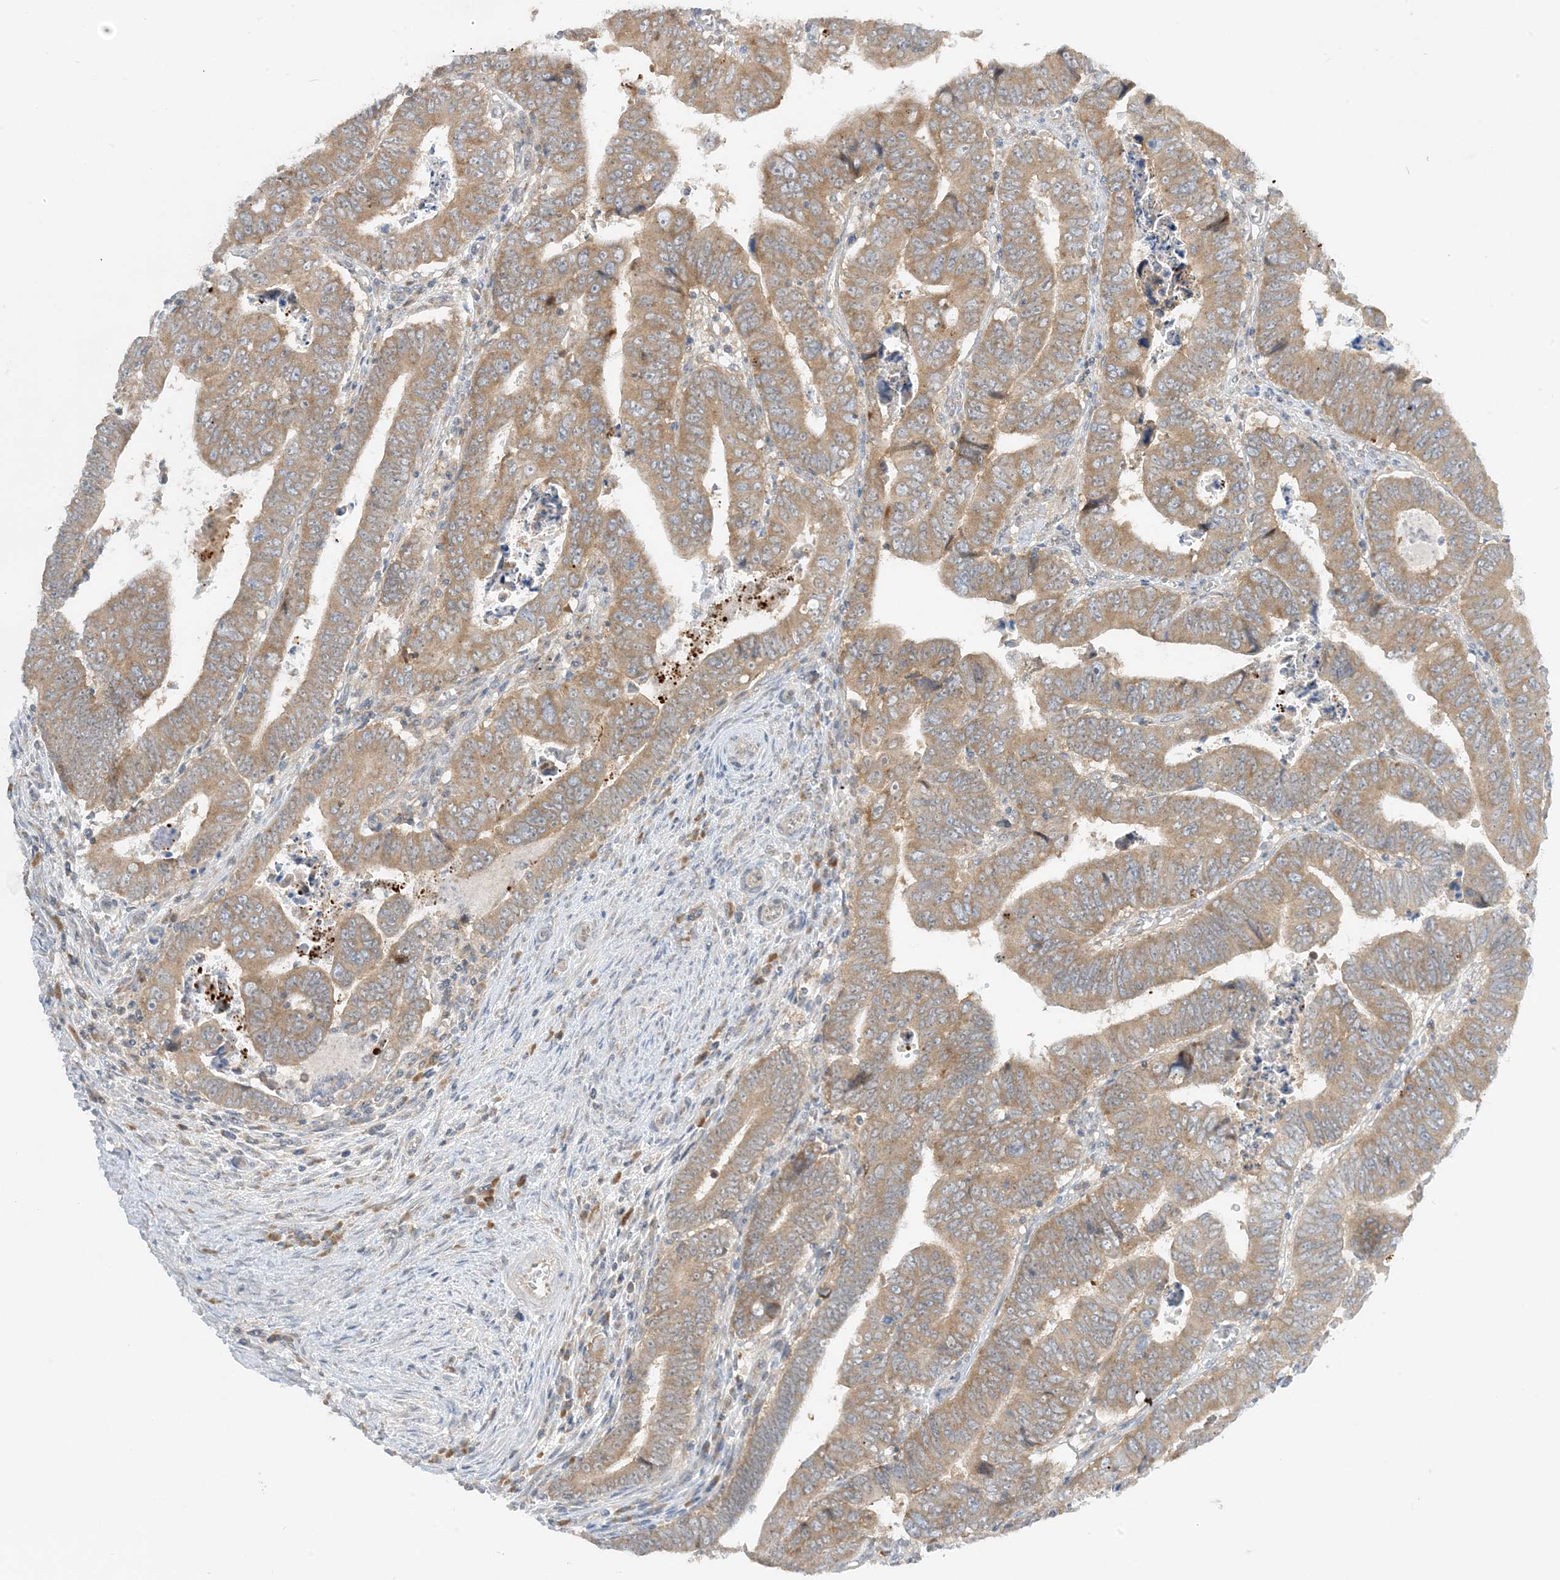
{"staining": {"intensity": "moderate", "quantity": ">75%", "location": "cytoplasmic/membranous"}, "tissue": "colorectal cancer", "cell_type": "Tumor cells", "image_type": "cancer", "snomed": [{"axis": "morphology", "description": "Normal tissue, NOS"}, {"axis": "morphology", "description": "Adenocarcinoma, NOS"}, {"axis": "topography", "description": "Rectum"}], "caption": "Protein staining of colorectal cancer (adenocarcinoma) tissue exhibits moderate cytoplasmic/membranous staining in about >75% of tumor cells.", "gene": "RPP40", "patient": {"sex": "female", "age": 65}}